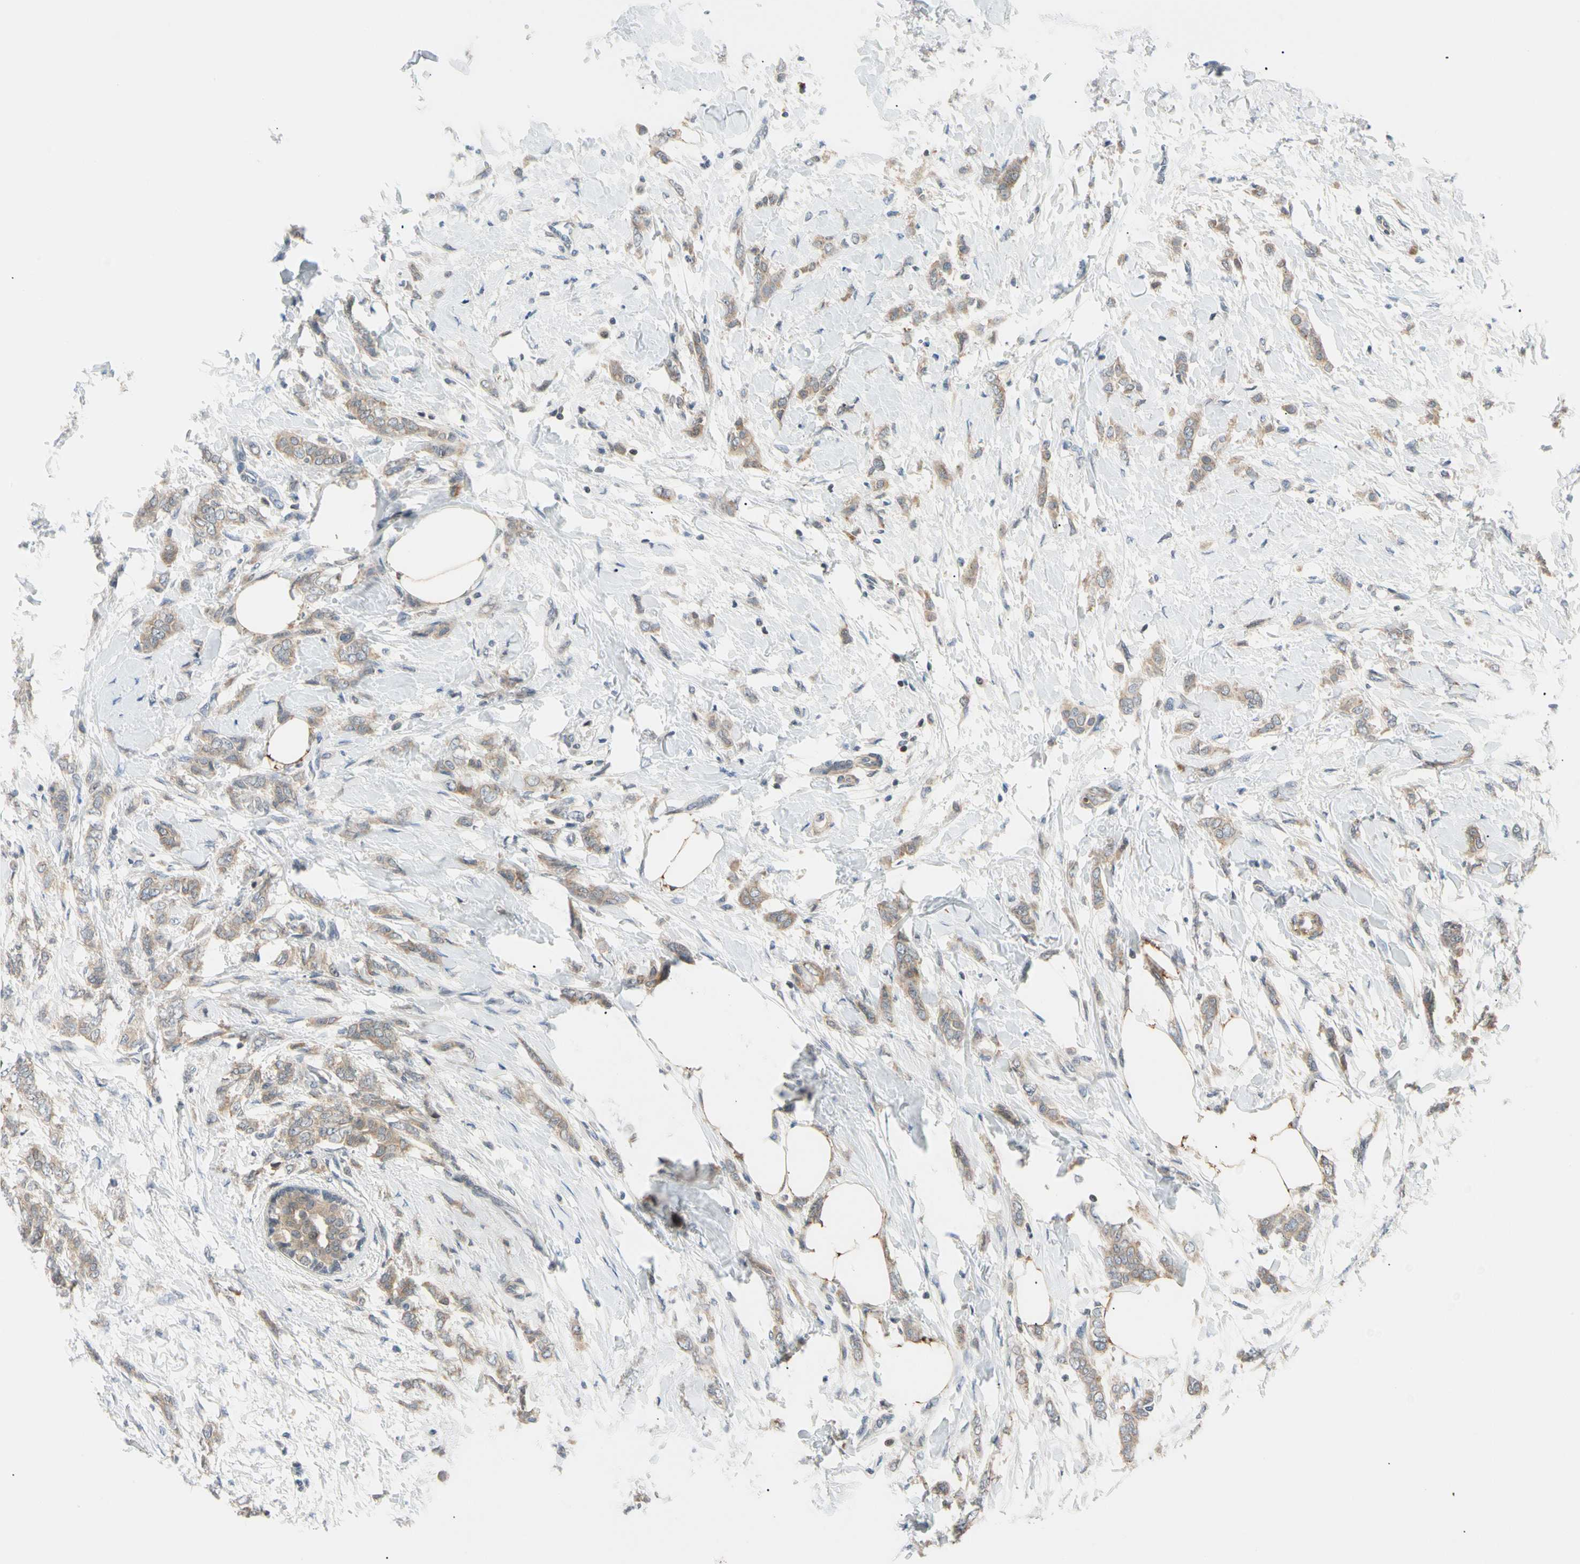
{"staining": {"intensity": "moderate", "quantity": ">75%", "location": "cytoplasmic/membranous"}, "tissue": "breast cancer", "cell_type": "Tumor cells", "image_type": "cancer", "snomed": [{"axis": "morphology", "description": "Lobular carcinoma, in situ"}, {"axis": "morphology", "description": "Lobular carcinoma"}, {"axis": "topography", "description": "Breast"}], "caption": "Human breast cancer stained with a brown dye shows moderate cytoplasmic/membranous positive staining in approximately >75% of tumor cells.", "gene": "SEC23B", "patient": {"sex": "female", "age": 41}}